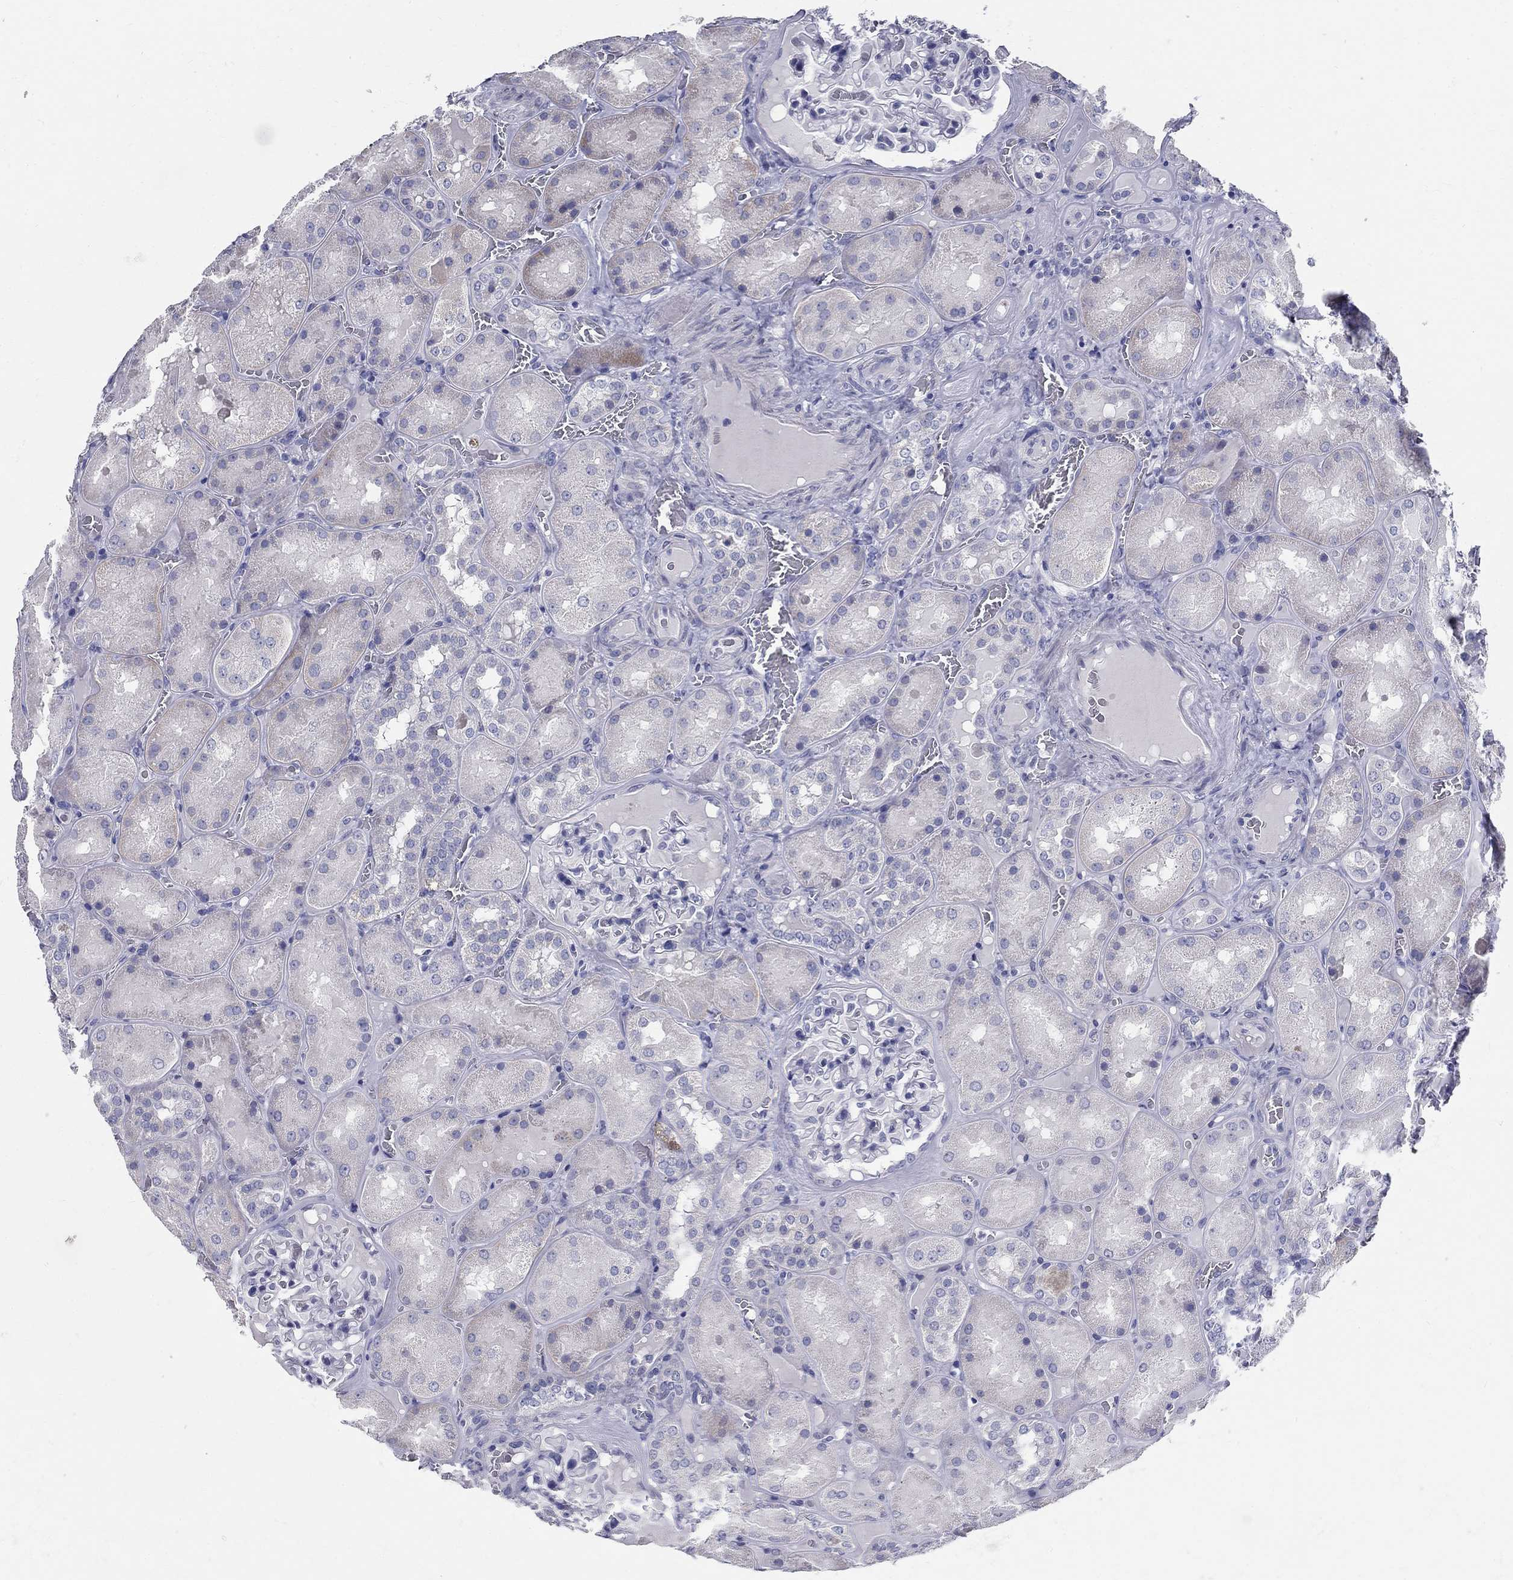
{"staining": {"intensity": "negative", "quantity": "none", "location": "none"}, "tissue": "kidney", "cell_type": "Cells in glomeruli", "image_type": "normal", "snomed": [{"axis": "morphology", "description": "Normal tissue, NOS"}, {"axis": "topography", "description": "Kidney"}], "caption": "Human kidney stained for a protein using IHC demonstrates no staining in cells in glomeruli.", "gene": "TGM4", "patient": {"sex": "male", "age": 73}}